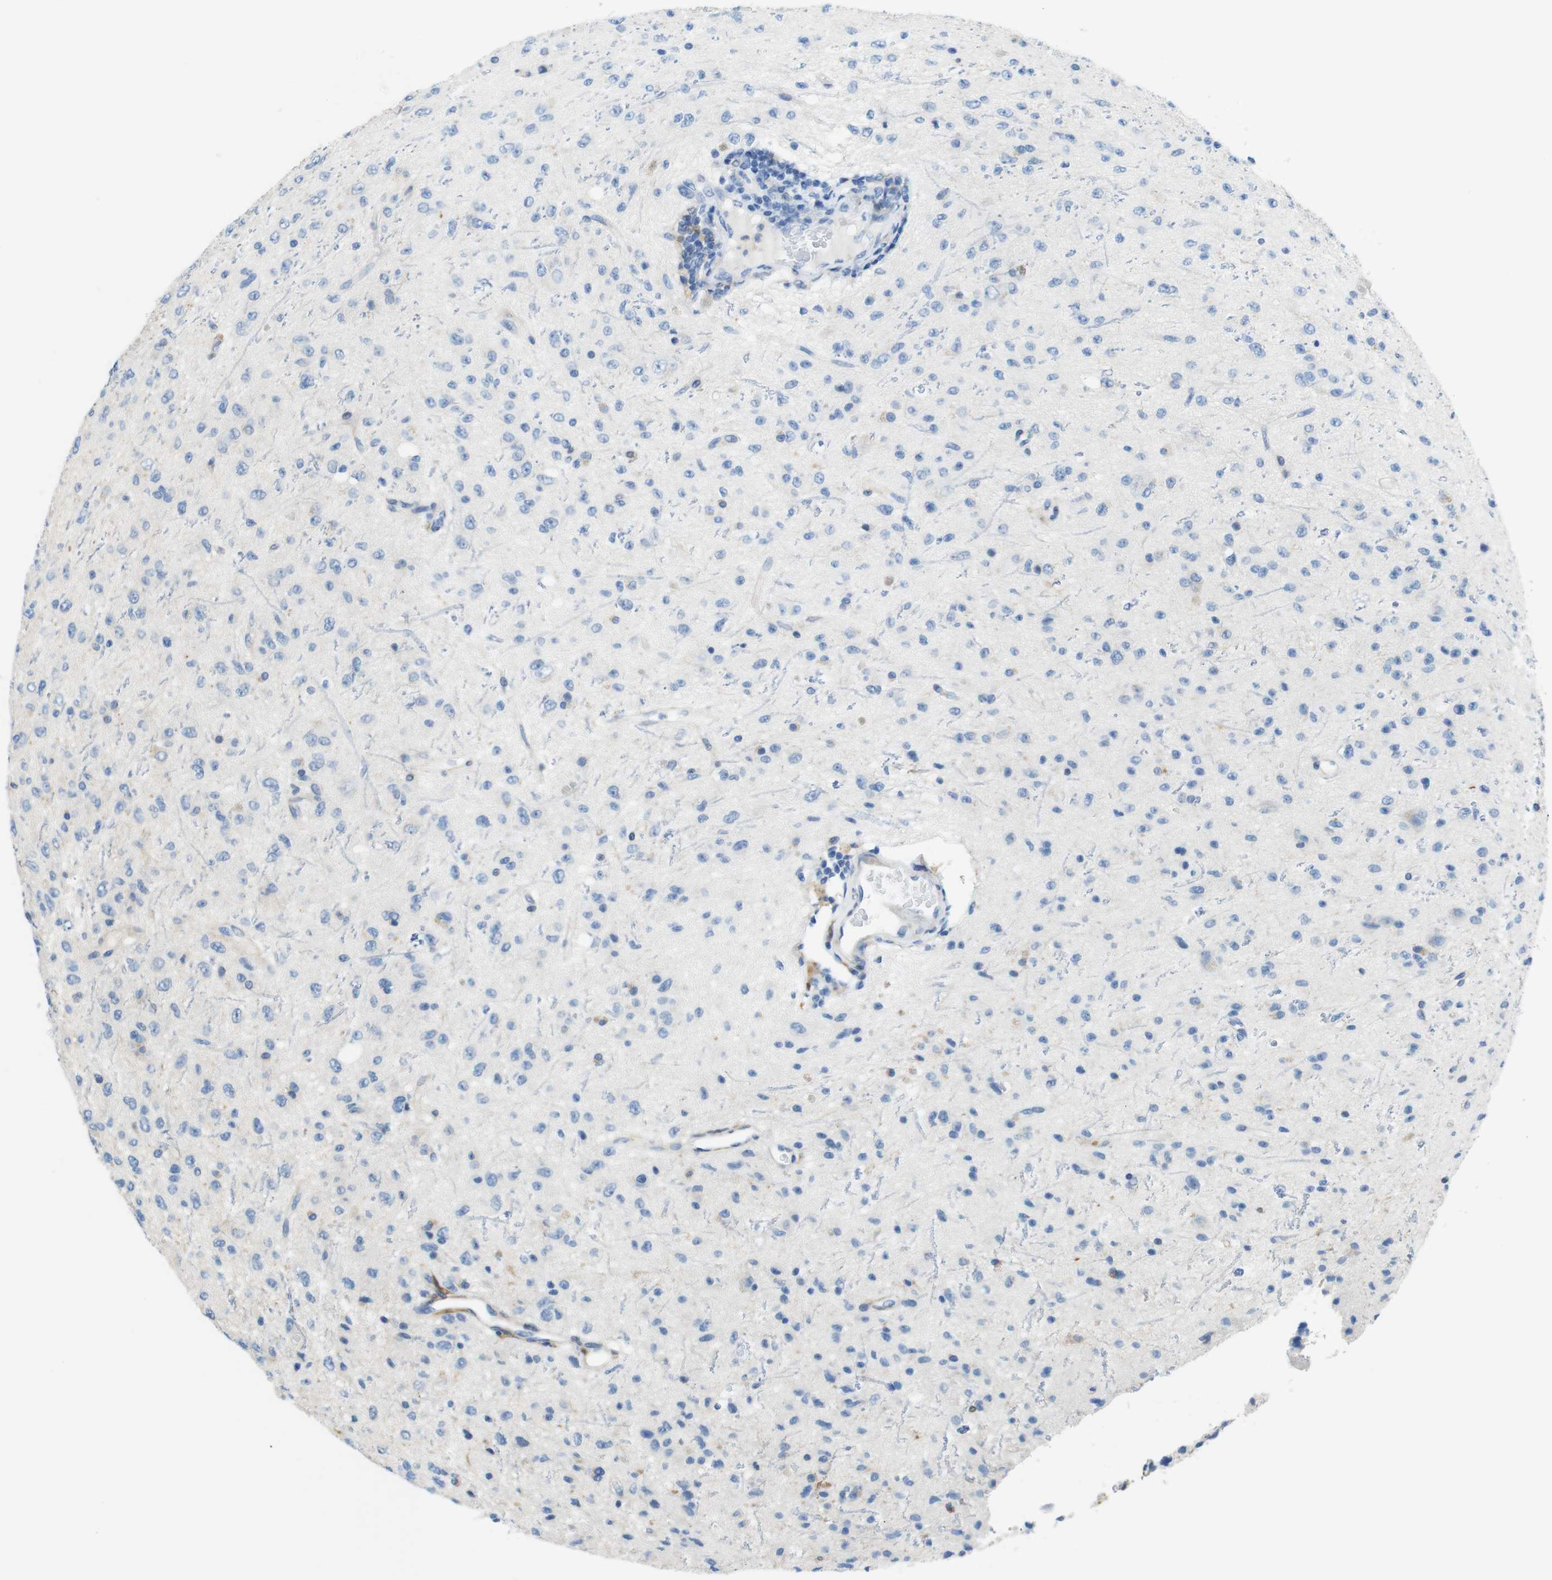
{"staining": {"intensity": "negative", "quantity": "none", "location": "none"}, "tissue": "glioma", "cell_type": "Tumor cells", "image_type": "cancer", "snomed": [{"axis": "morphology", "description": "Glioma, malignant, High grade"}, {"axis": "topography", "description": "pancreas cauda"}], "caption": "An IHC photomicrograph of glioma is shown. There is no staining in tumor cells of glioma.", "gene": "CLMN", "patient": {"sex": "male", "age": 60}}